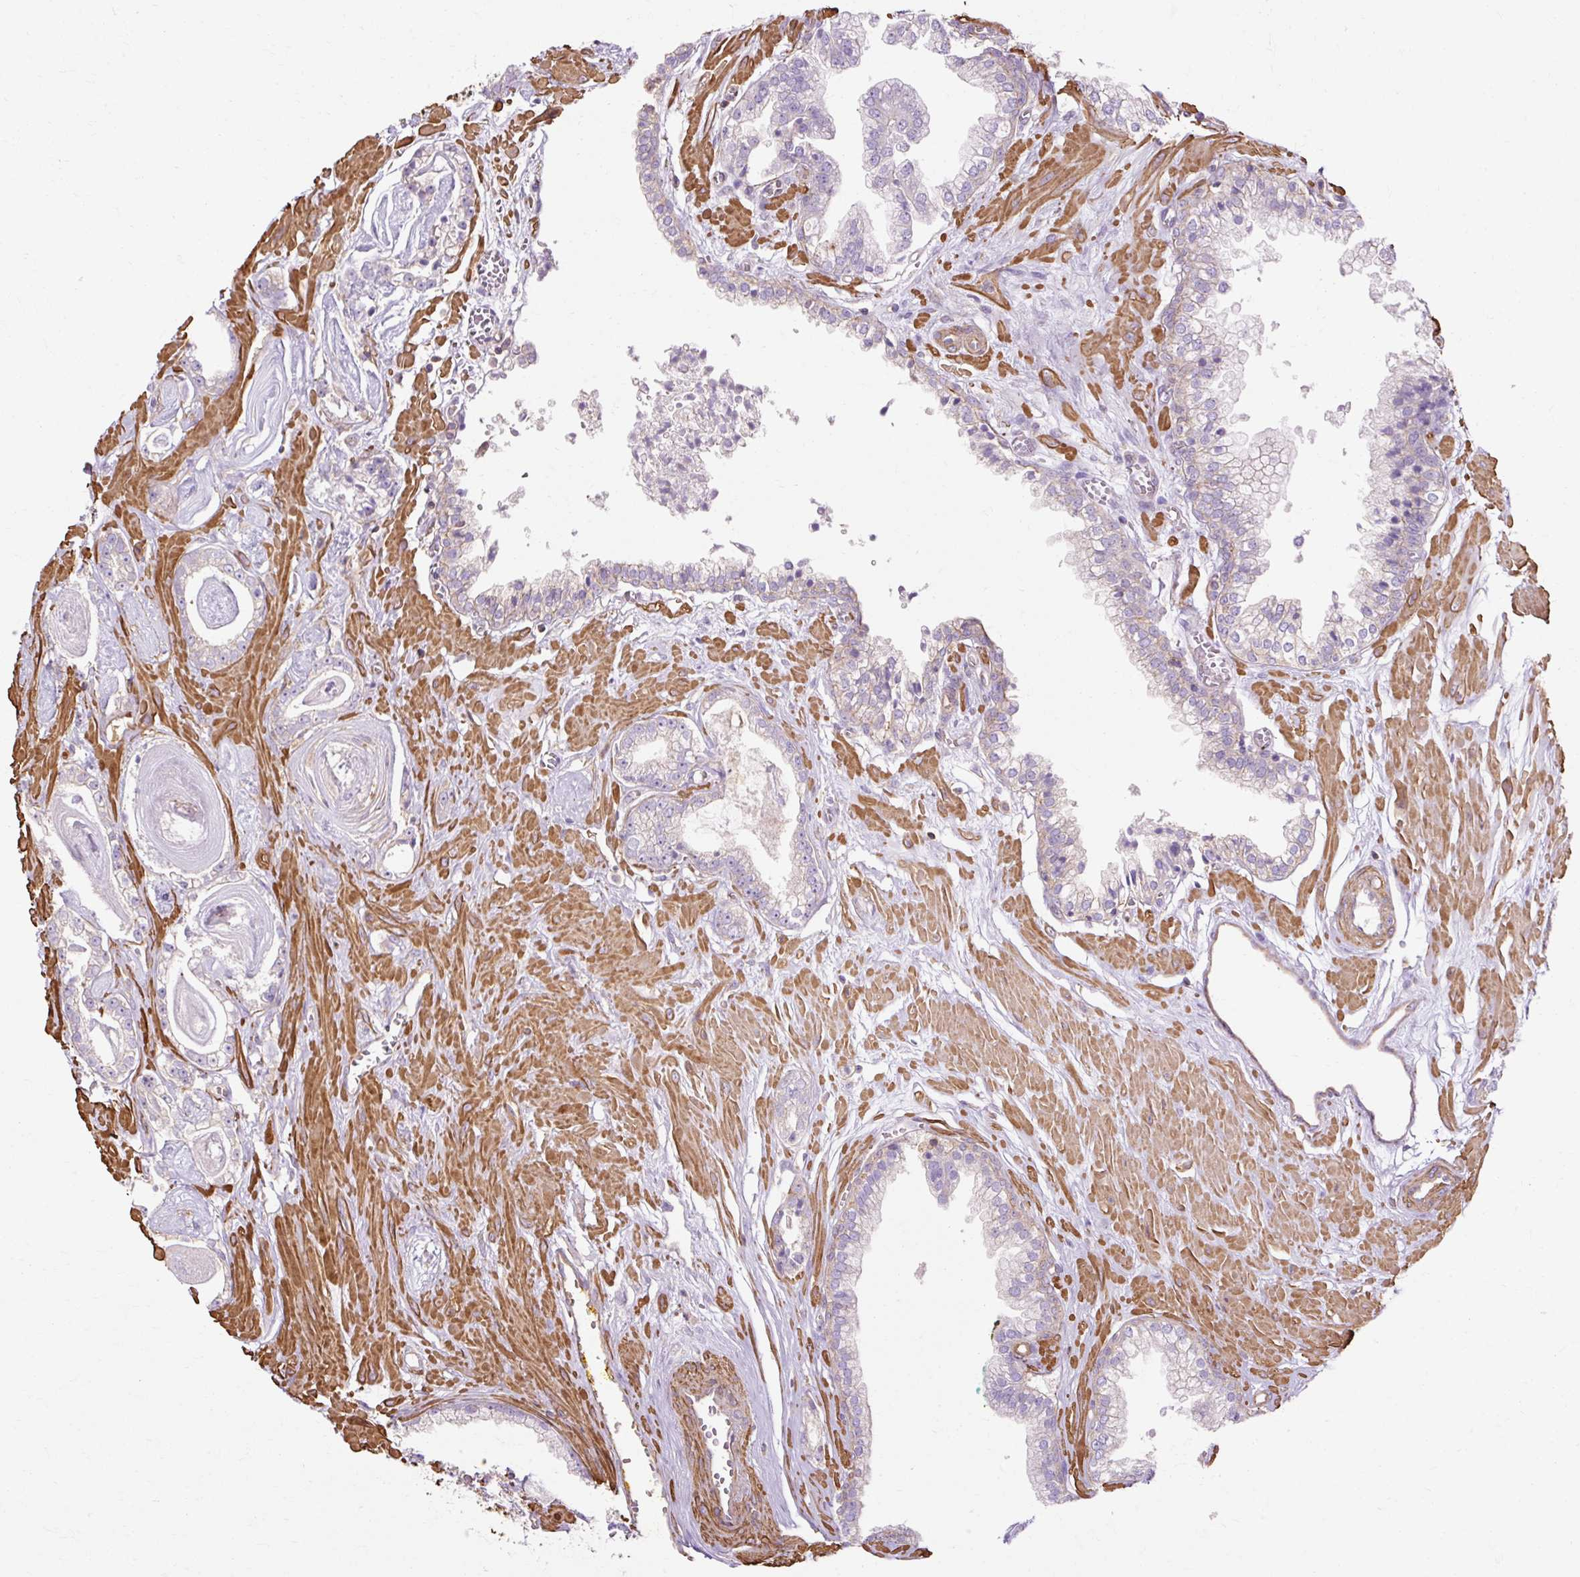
{"staining": {"intensity": "negative", "quantity": "none", "location": "none"}, "tissue": "prostate cancer", "cell_type": "Tumor cells", "image_type": "cancer", "snomed": [{"axis": "morphology", "description": "Adenocarcinoma, Low grade"}, {"axis": "topography", "description": "Prostate"}], "caption": "High power microscopy photomicrograph of an immunohistochemistry (IHC) histopathology image of prostate low-grade adenocarcinoma, revealing no significant expression in tumor cells.", "gene": "TBC1D2B", "patient": {"sex": "male", "age": 60}}